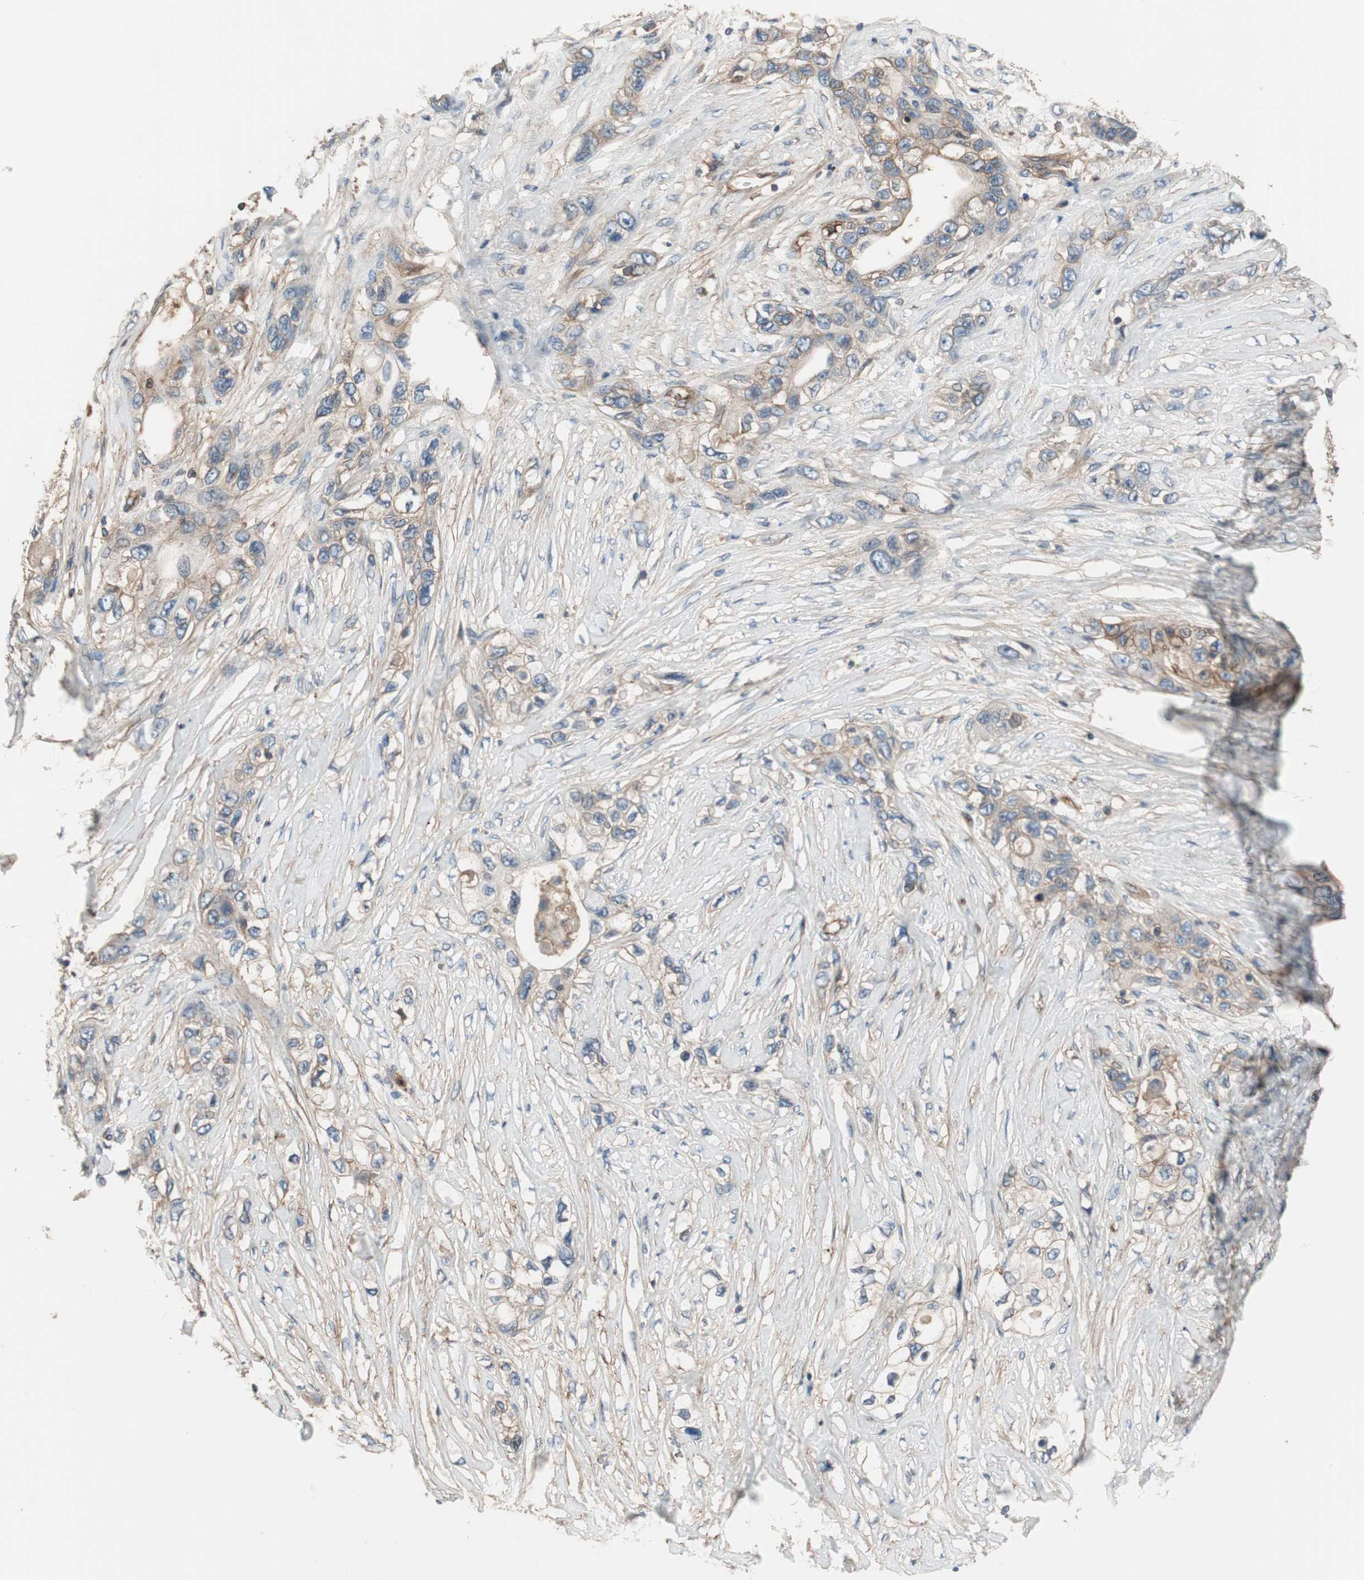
{"staining": {"intensity": "weak", "quantity": "25%-75%", "location": "cytoplasmic/membranous"}, "tissue": "pancreatic cancer", "cell_type": "Tumor cells", "image_type": "cancer", "snomed": [{"axis": "morphology", "description": "Adenocarcinoma, NOS"}, {"axis": "topography", "description": "Pancreas"}], "caption": "Pancreatic adenocarcinoma stained with a brown dye demonstrates weak cytoplasmic/membranous positive positivity in about 25%-75% of tumor cells.", "gene": "IL1RL1", "patient": {"sex": "female", "age": 70}}